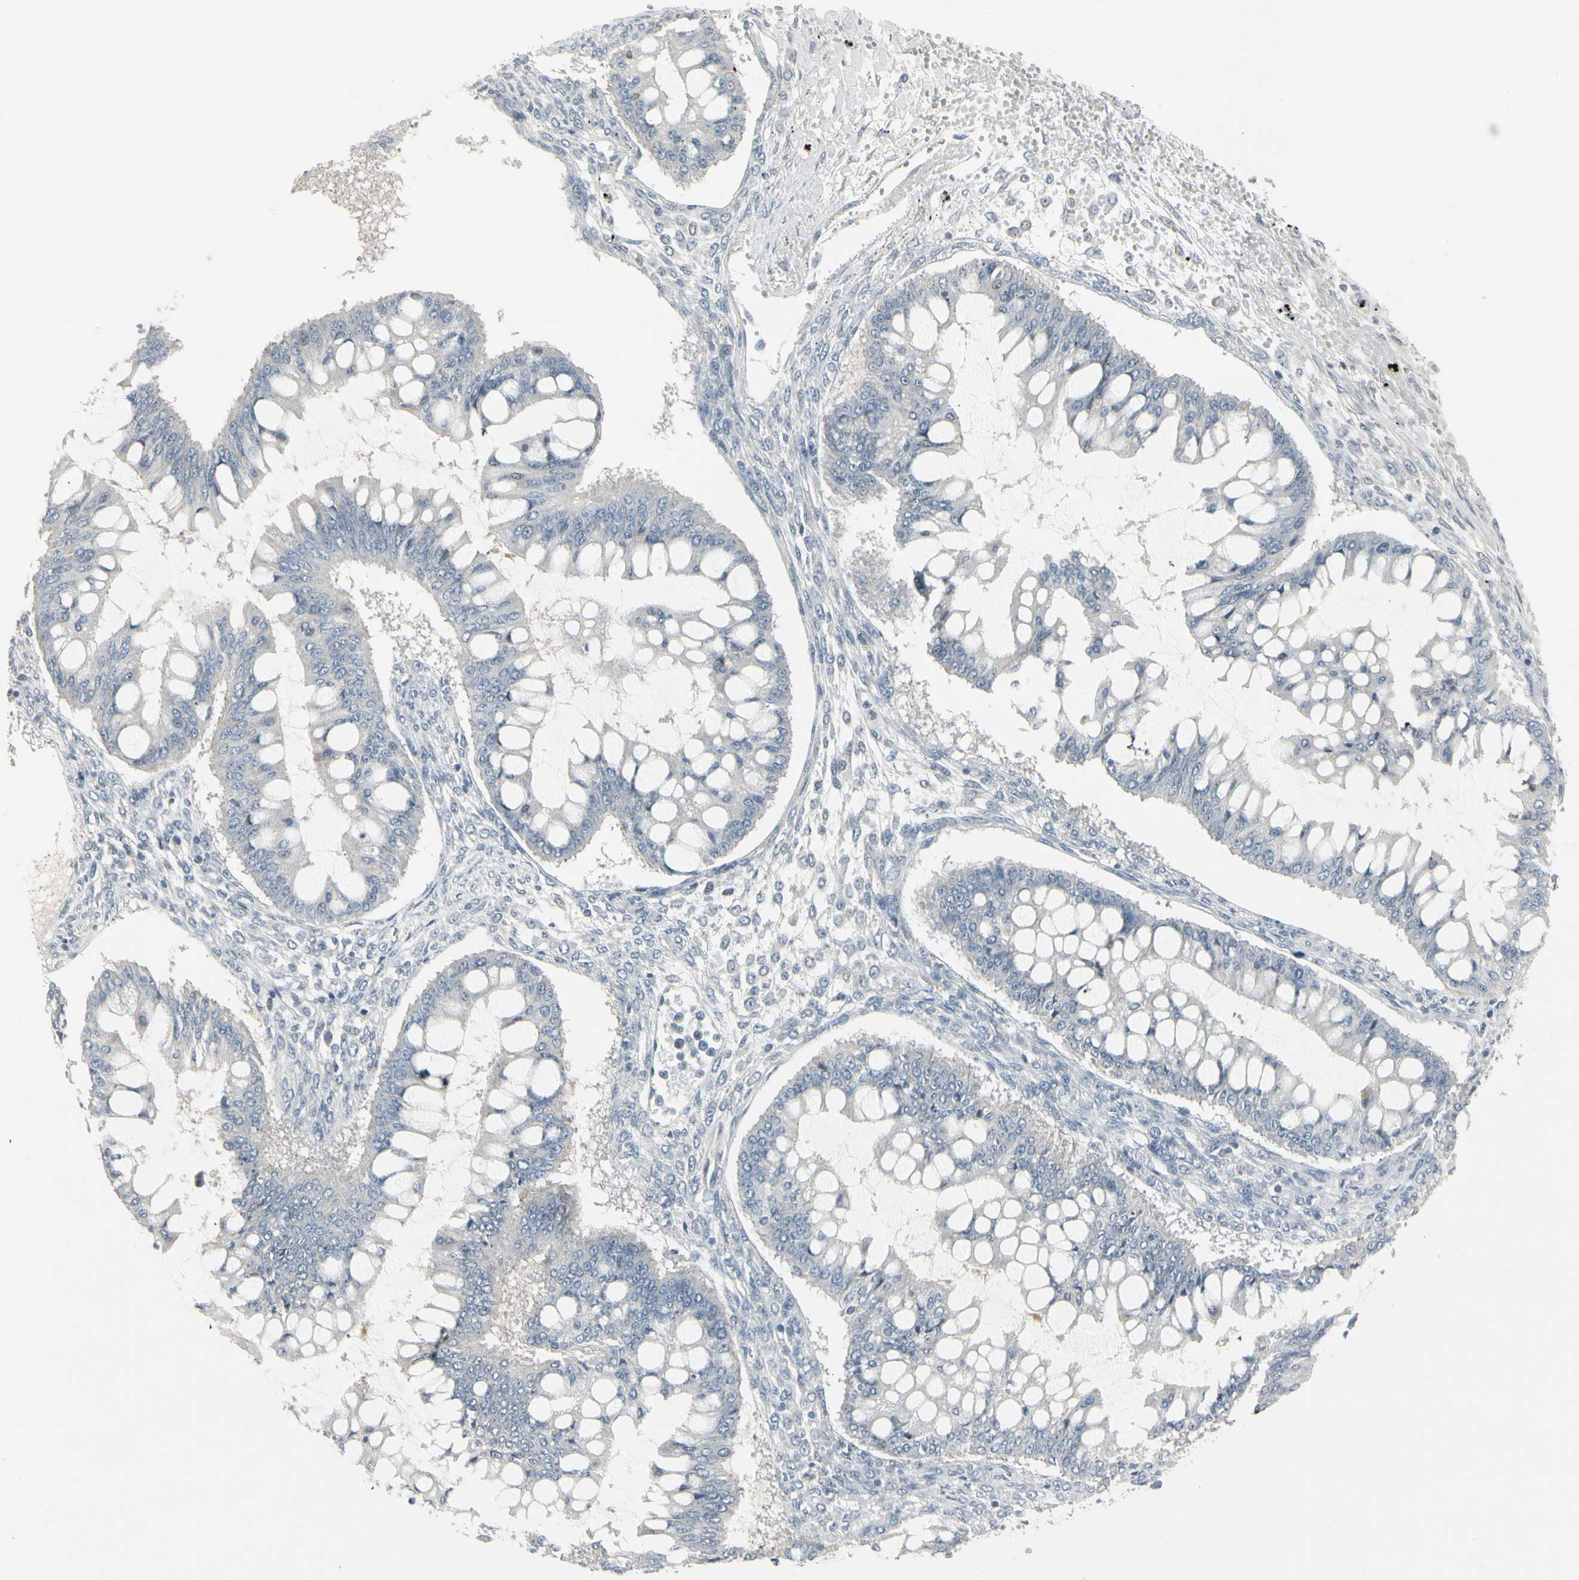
{"staining": {"intensity": "negative", "quantity": "none", "location": "none"}, "tissue": "ovarian cancer", "cell_type": "Tumor cells", "image_type": "cancer", "snomed": [{"axis": "morphology", "description": "Cystadenocarcinoma, mucinous, NOS"}, {"axis": "topography", "description": "Ovary"}], "caption": "This micrograph is of ovarian mucinous cystadenocarcinoma stained with immunohistochemistry to label a protein in brown with the nuclei are counter-stained blue. There is no expression in tumor cells.", "gene": "DMPK", "patient": {"sex": "female", "age": 73}}